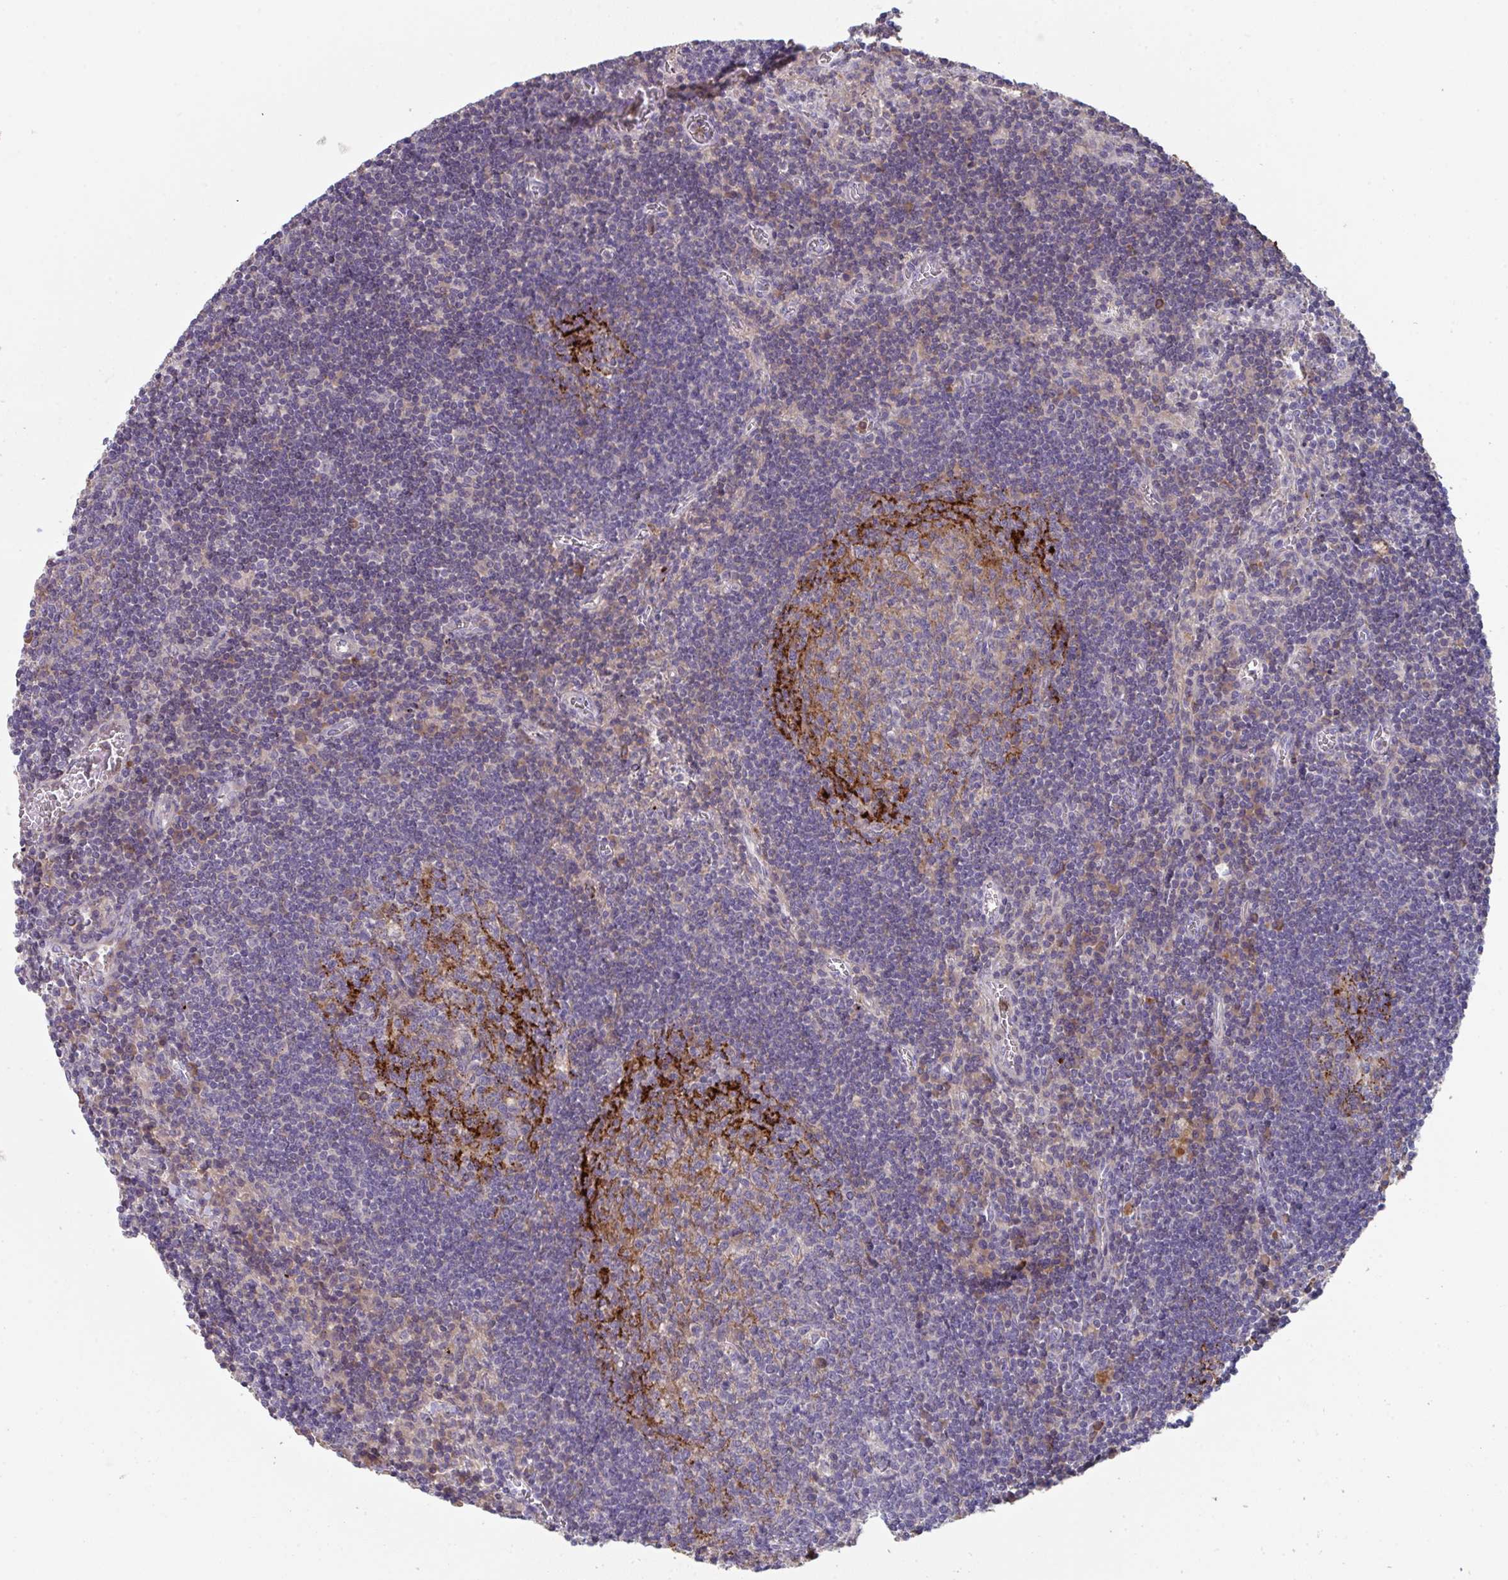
{"staining": {"intensity": "strong", "quantity": "<25%", "location": "cytoplasmic/membranous"}, "tissue": "lymph node", "cell_type": "Germinal center cells", "image_type": "normal", "snomed": [{"axis": "morphology", "description": "Normal tissue, NOS"}, {"axis": "topography", "description": "Lymph node"}], "caption": "Immunohistochemistry (IHC) of benign lymph node exhibits medium levels of strong cytoplasmic/membranous expression in about <25% of germinal center cells.", "gene": "HGFAC", "patient": {"sex": "male", "age": 67}}